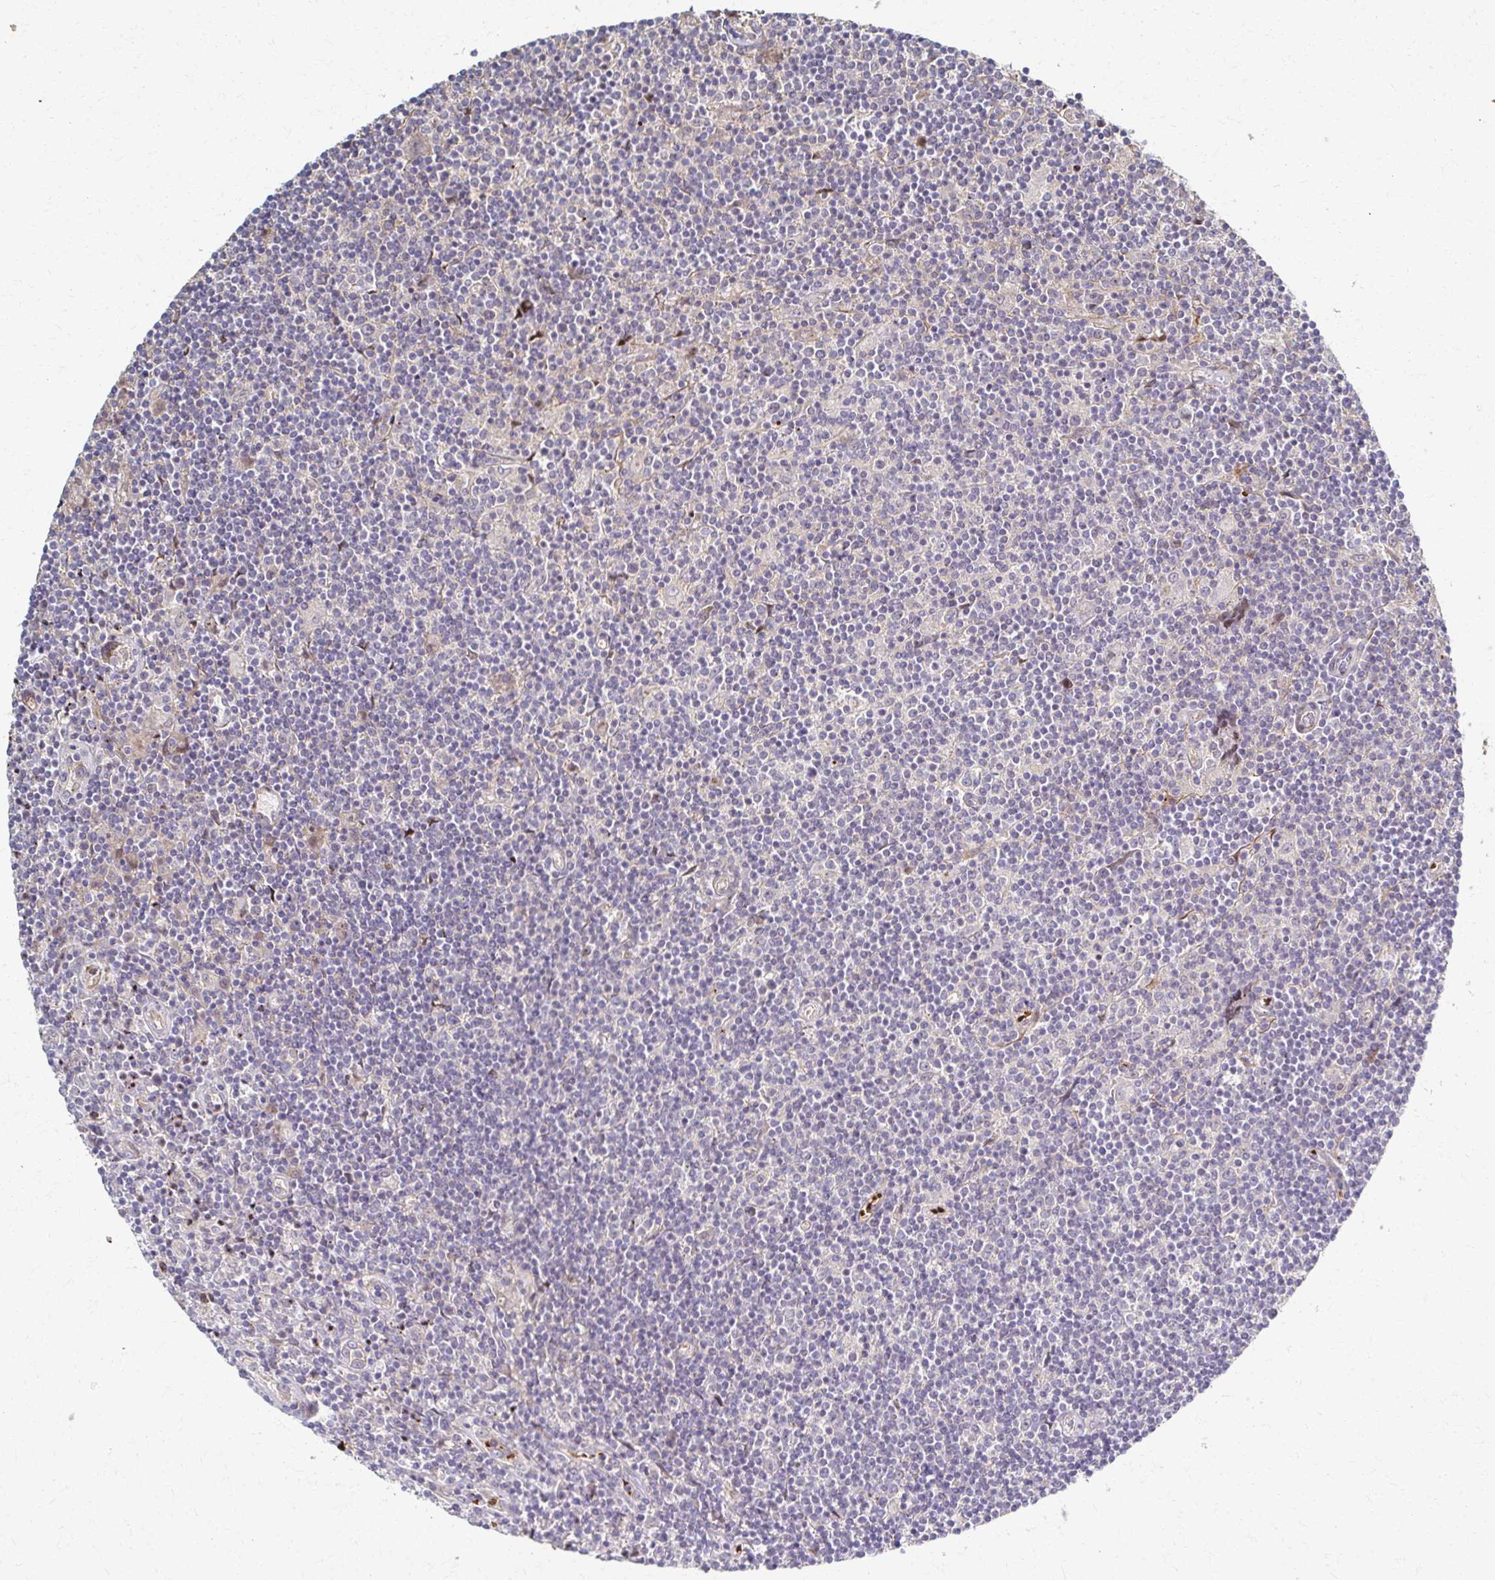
{"staining": {"intensity": "negative", "quantity": "none", "location": "none"}, "tissue": "lymphoma", "cell_type": "Tumor cells", "image_type": "cancer", "snomed": [{"axis": "morphology", "description": "Hodgkin's disease, NOS"}, {"axis": "topography", "description": "Lymph node"}], "caption": "Hodgkin's disease stained for a protein using immunohistochemistry (IHC) reveals no positivity tumor cells.", "gene": "SKA2", "patient": {"sex": "male", "age": 40}}